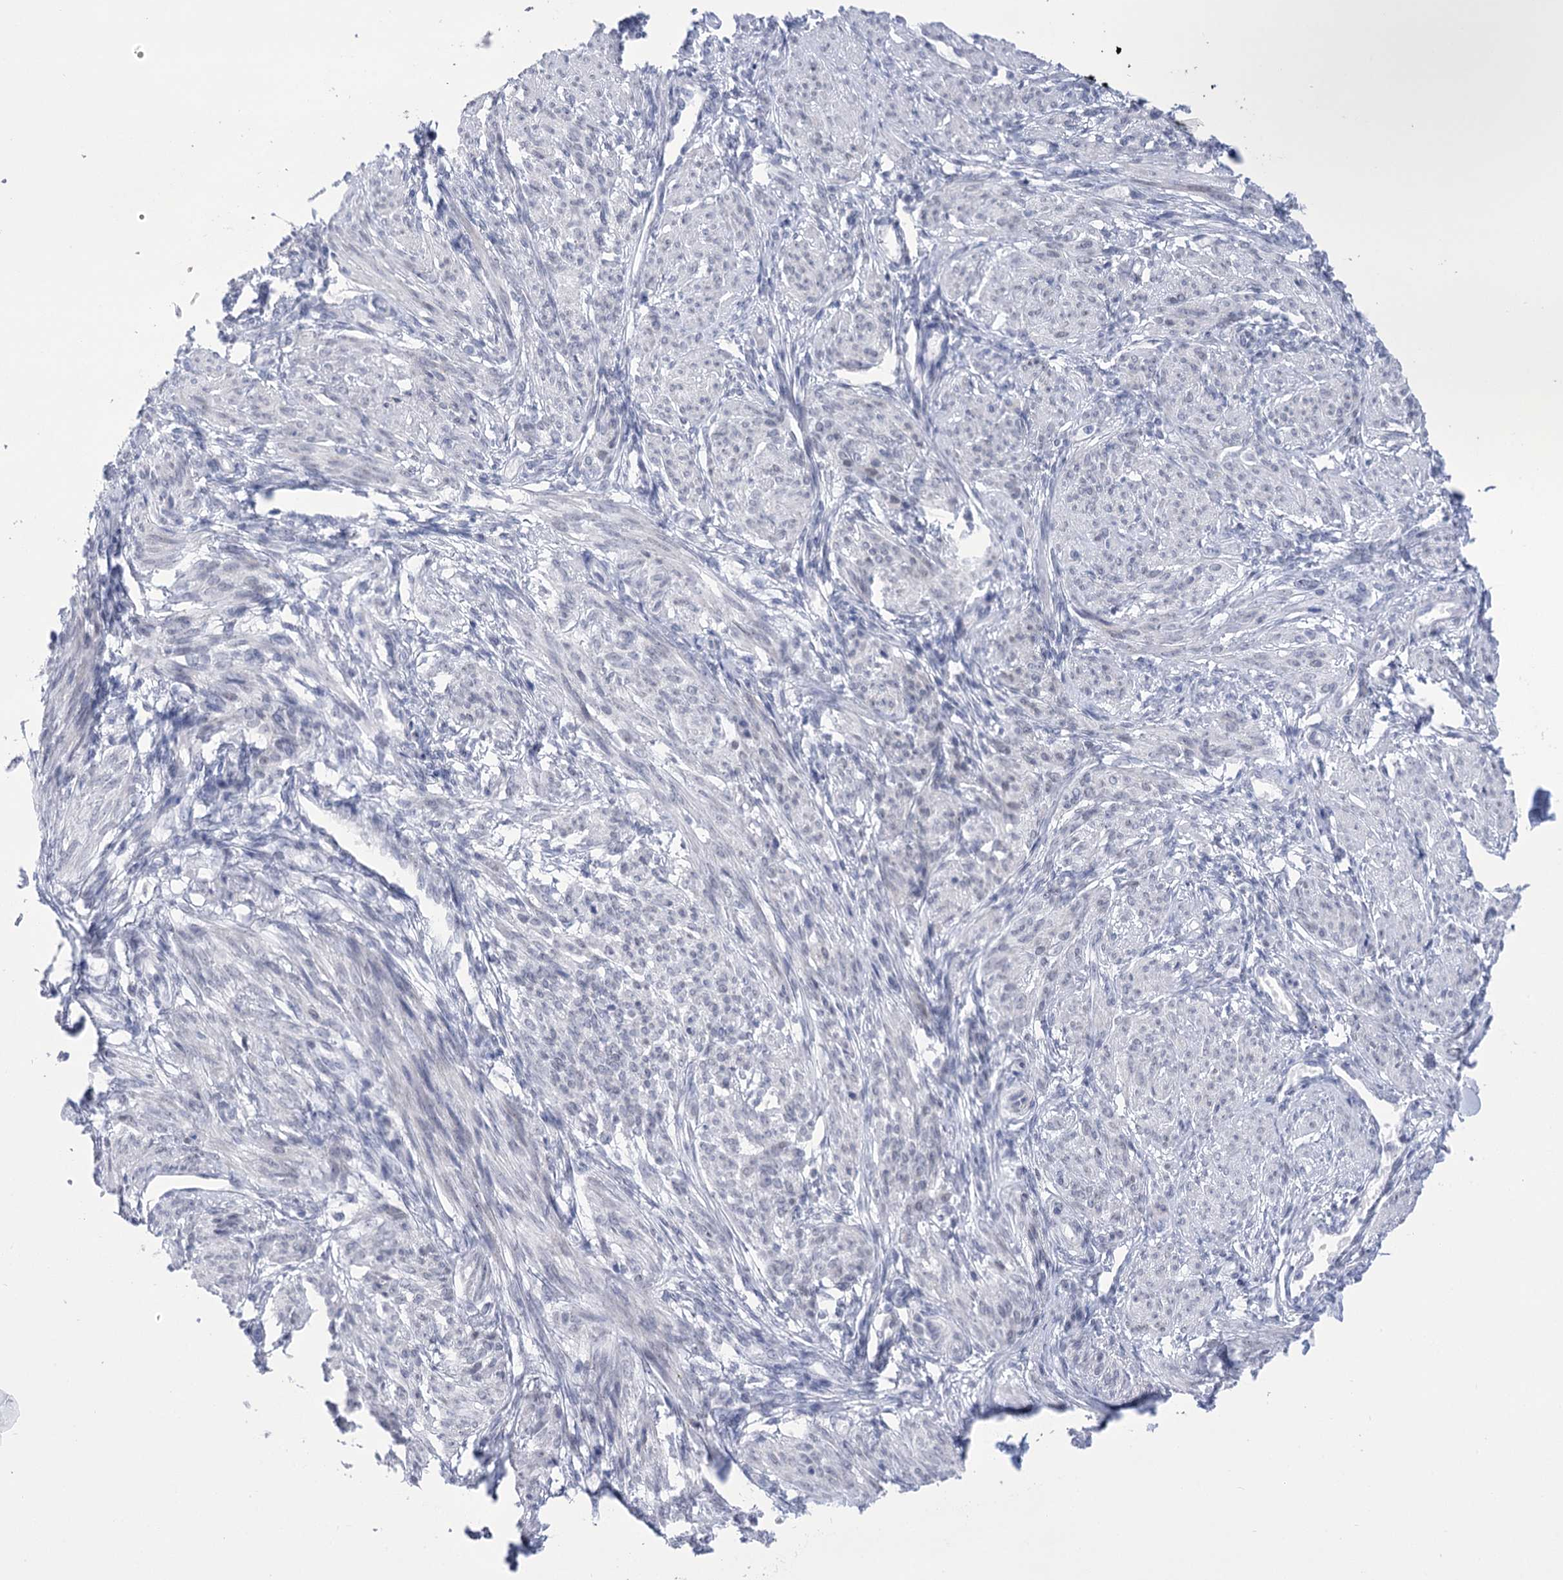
{"staining": {"intensity": "negative", "quantity": "none", "location": "none"}, "tissue": "smooth muscle", "cell_type": "Smooth muscle cells", "image_type": "normal", "snomed": [{"axis": "morphology", "description": "Normal tissue, NOS"}, {"axis": "topography", "description": "Smooth muscle"}], "caption": "Immunohistochemistry photomicrograph of normal smooth muscle: human smooth muscle stained with DAB exhibits no significant protein expression in smooth muscle cells.", "gene": "HORMAD1", "patient": {"sex": "female", "age": 39}}